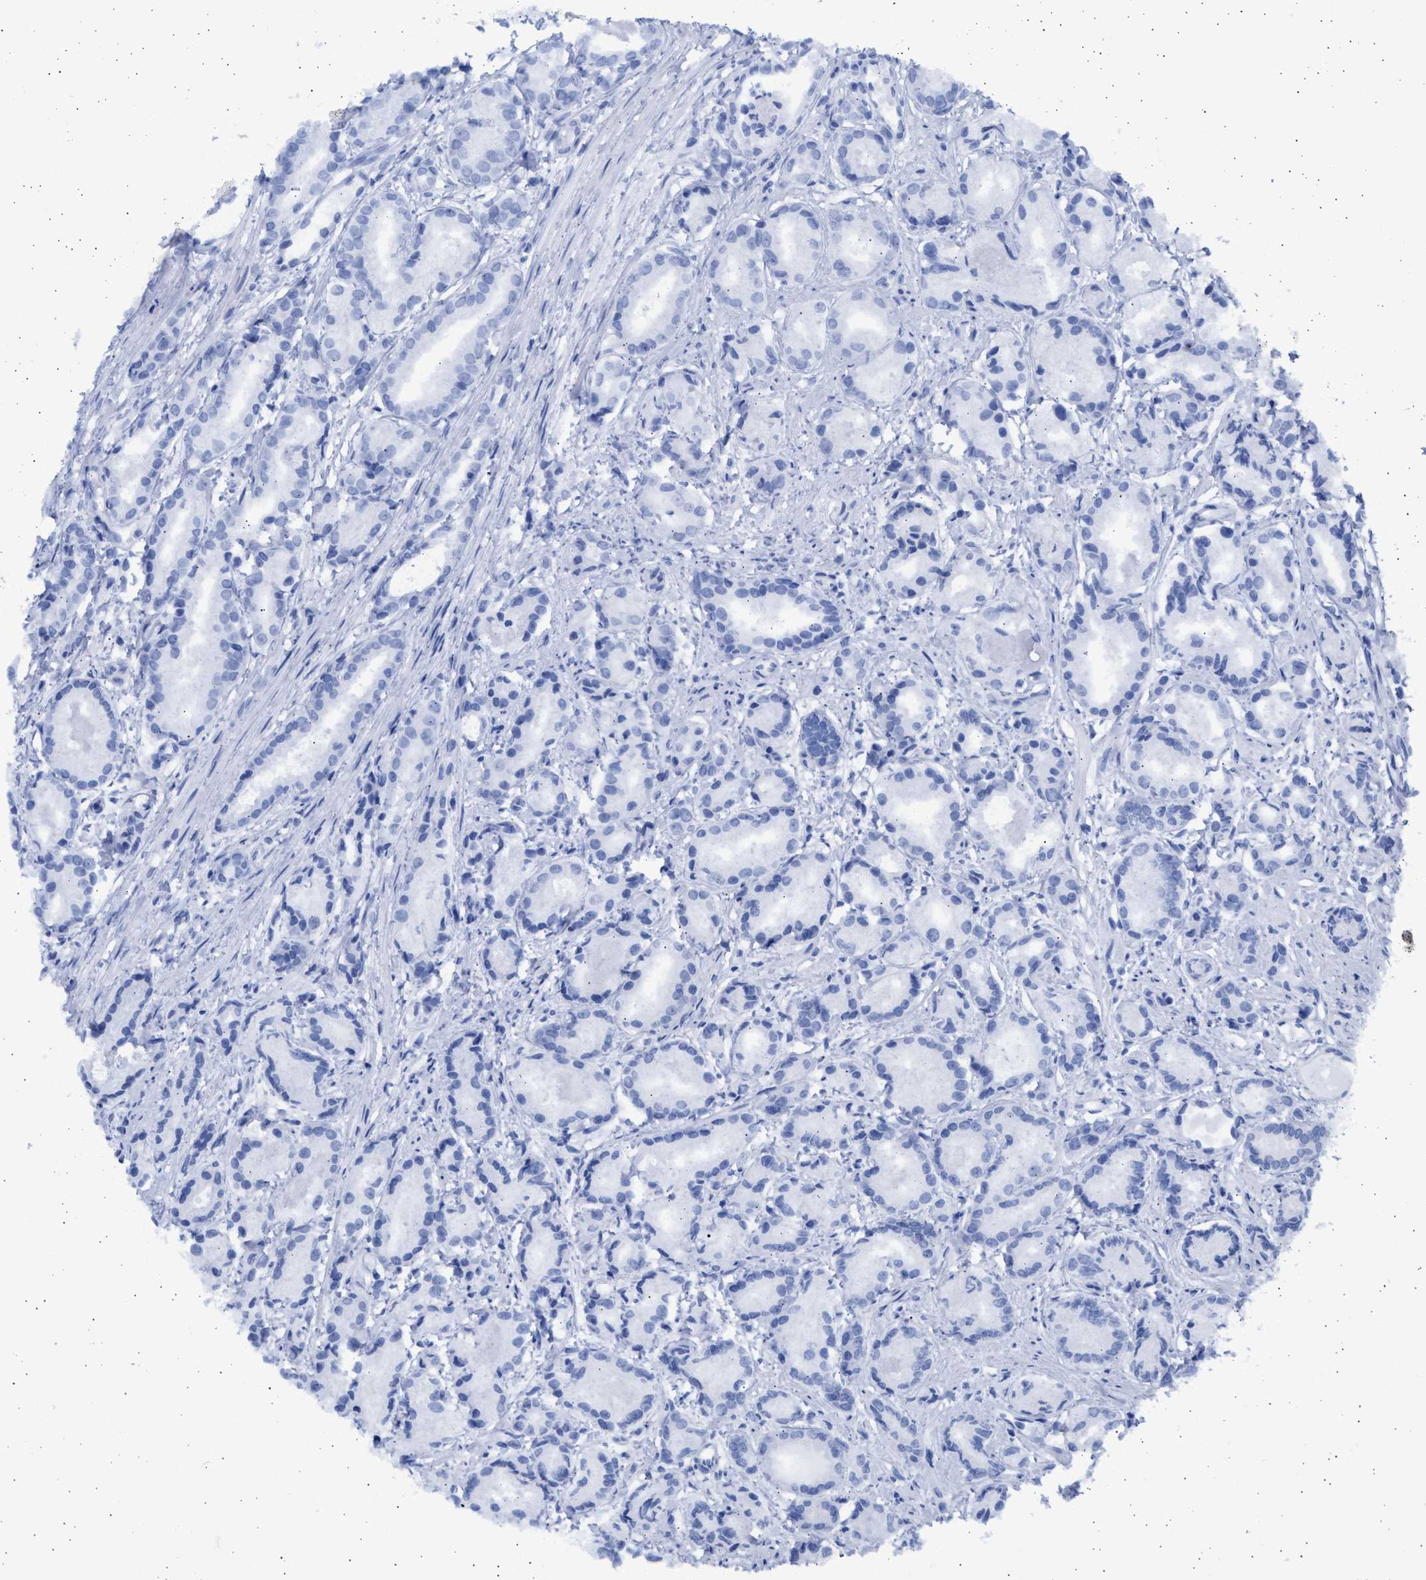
{"staining": {"intensity": "negative", "quantity": "none", "location": "none"}, "tissue": "prostate cancer", "cell_type": "Tumor cells", "image_type": "cancer", "snomed": [{"axis": "morphology", "description": "Adenocarcinoma, Low grade"}, {"axis": "topography", "description": "Prostate"}], "caption": "The micrograph shows no significant positivity in tumor cells of prostate cancer (adenocarcinoma (low-grade)).", "gene": "ALDOC", "patient": {"sex": "male", "age": 72}}